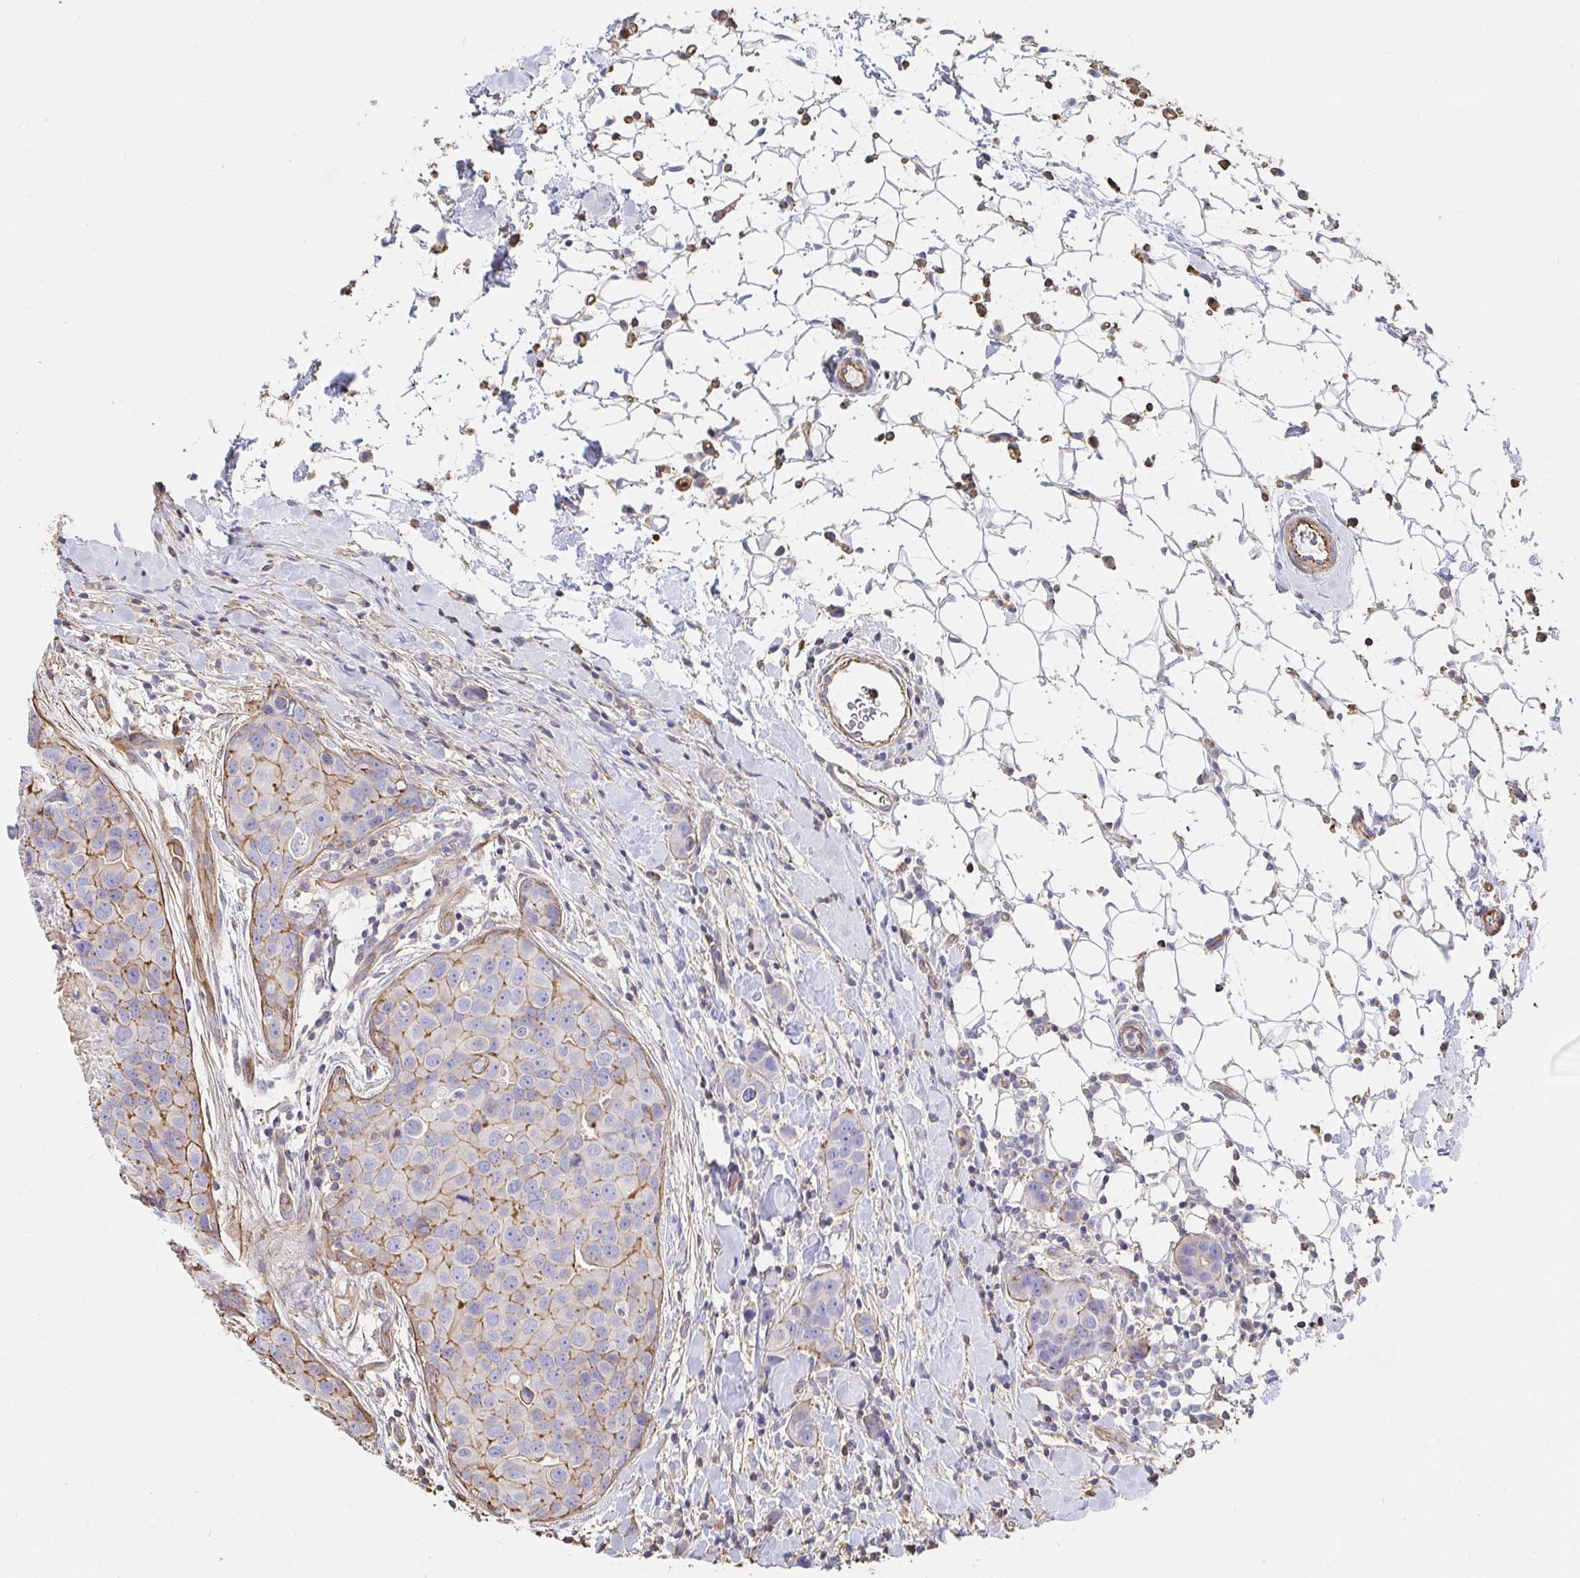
{"staining": {"intensity": "moderate", "quantity": "25%-75%", "location": "cytoplasmic/membranous"}, "tissue": "breast cancer", "cell_type": "Tumor cells", "image_type": "cancer", "snomed": [{"axis": "morphology", "description": "Duct carcinoma"}, {"axis": "topography", "description": "Breast"}], "caption": "Protein analysis of breast infiltrating ductal carcinoma tissue exhibits moderate cytoplasmic/membranous staining in approximately 25%-75% of tumor cells. (Stains: DAB in brown, nuclei in blue, Microscopy: brightfield microscopy at high magnification).", "gene": "PTPN14", "patient": {"sex": "female", "age": 24}}